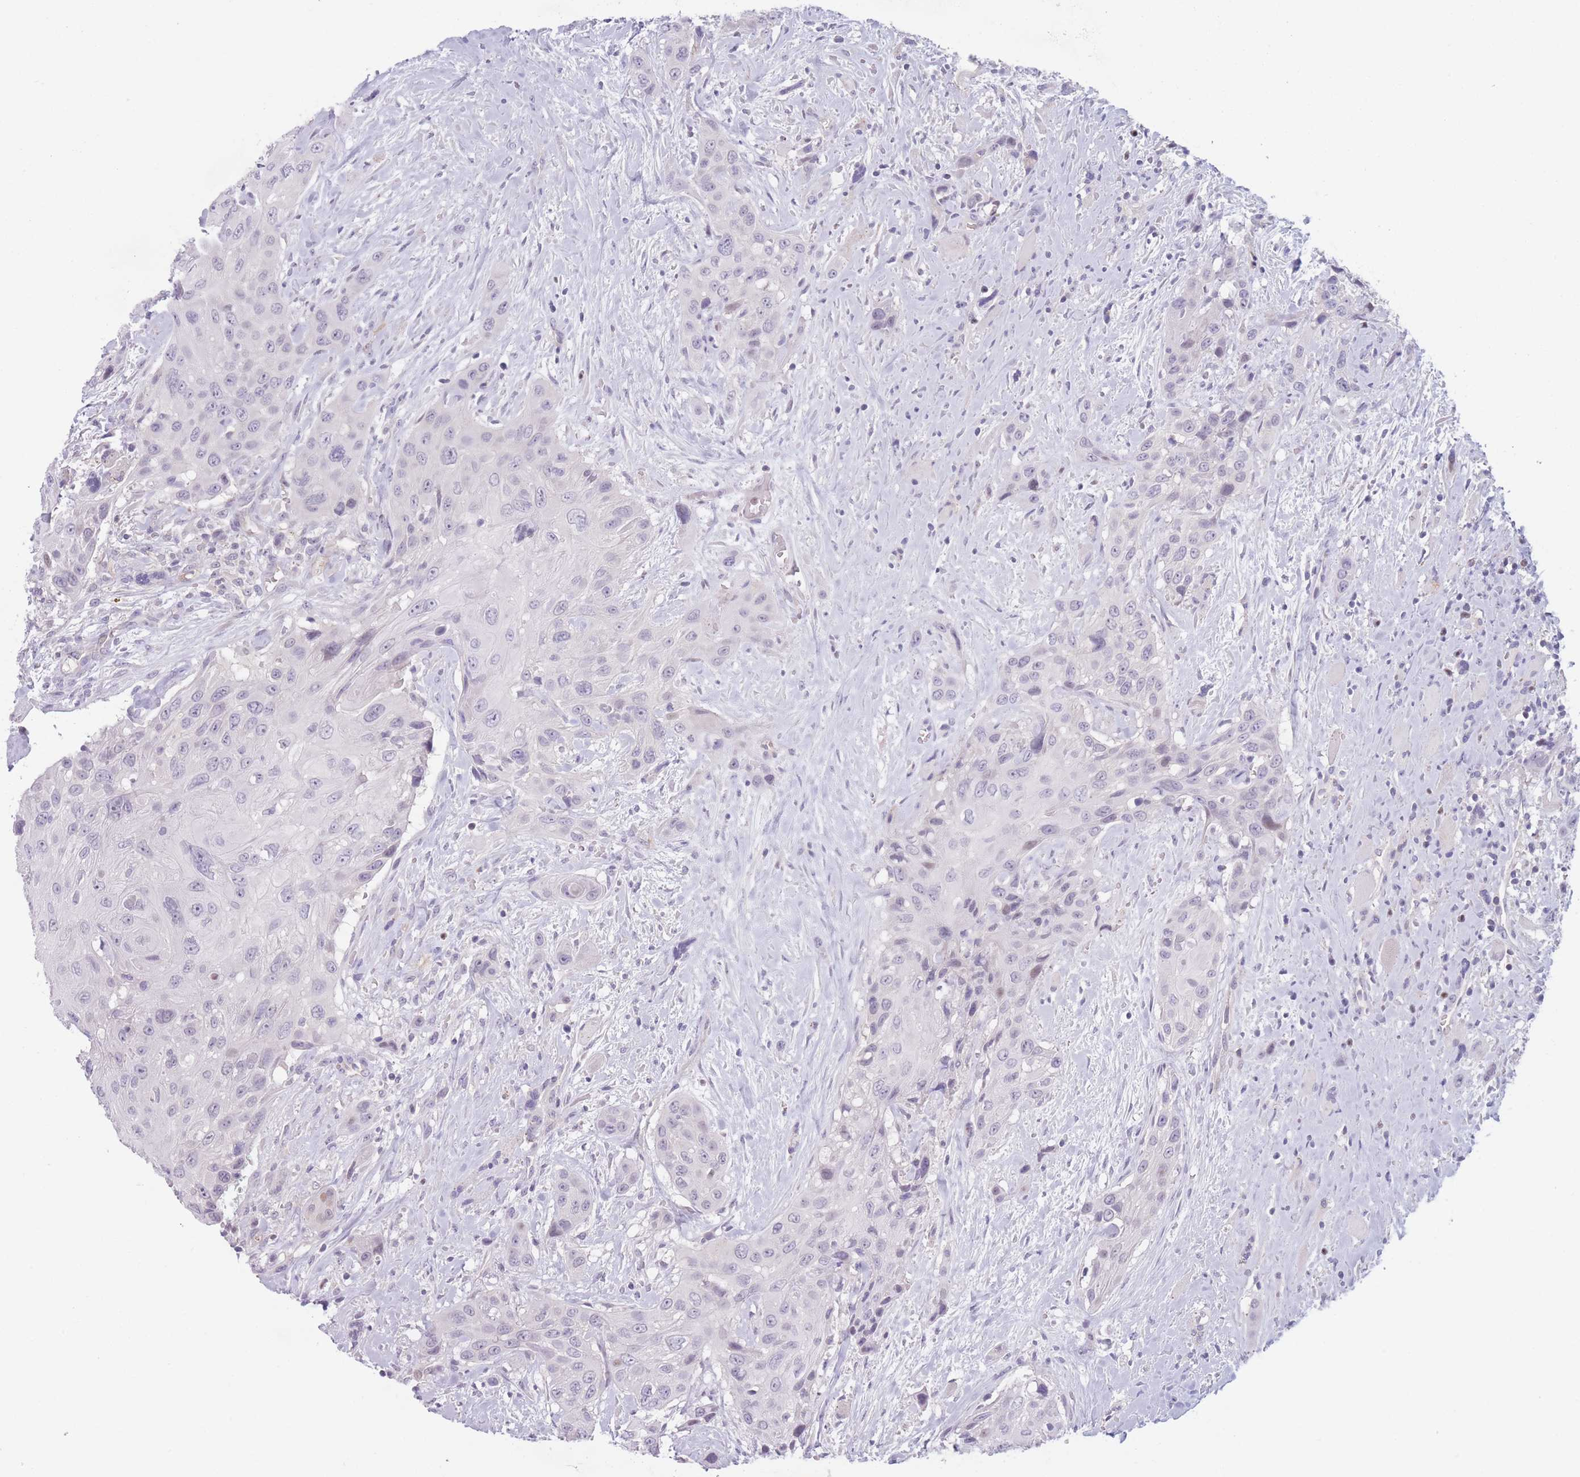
{"staining": {"intensity": "negative", "quantity": "none", "location": "none"}, "tissue": "head and neck cancer", "cell_type": "Tumor cells", "image_type": "cancer", "snomed": [{"axis": "morphology", "description": "Squamous cell carcinoma, NOS"}, {"axis": "topography", "description": "Head-Neck"}], "caption": "This micrograph is of head and neck cancer stained with immunohistochemistry (IHC) to label a protein in brown with the nuclei are counter-stained blue. There is no staining in tumor cells. Brightfield microscopy of immunohistochemistry stained with DAB (3,3'-diaminobenzidine) (brown) and hematoxylin (blue), captured at high magnification.", "gene": "ZNF439", "patient": {"sex": "male", "age": 81}}